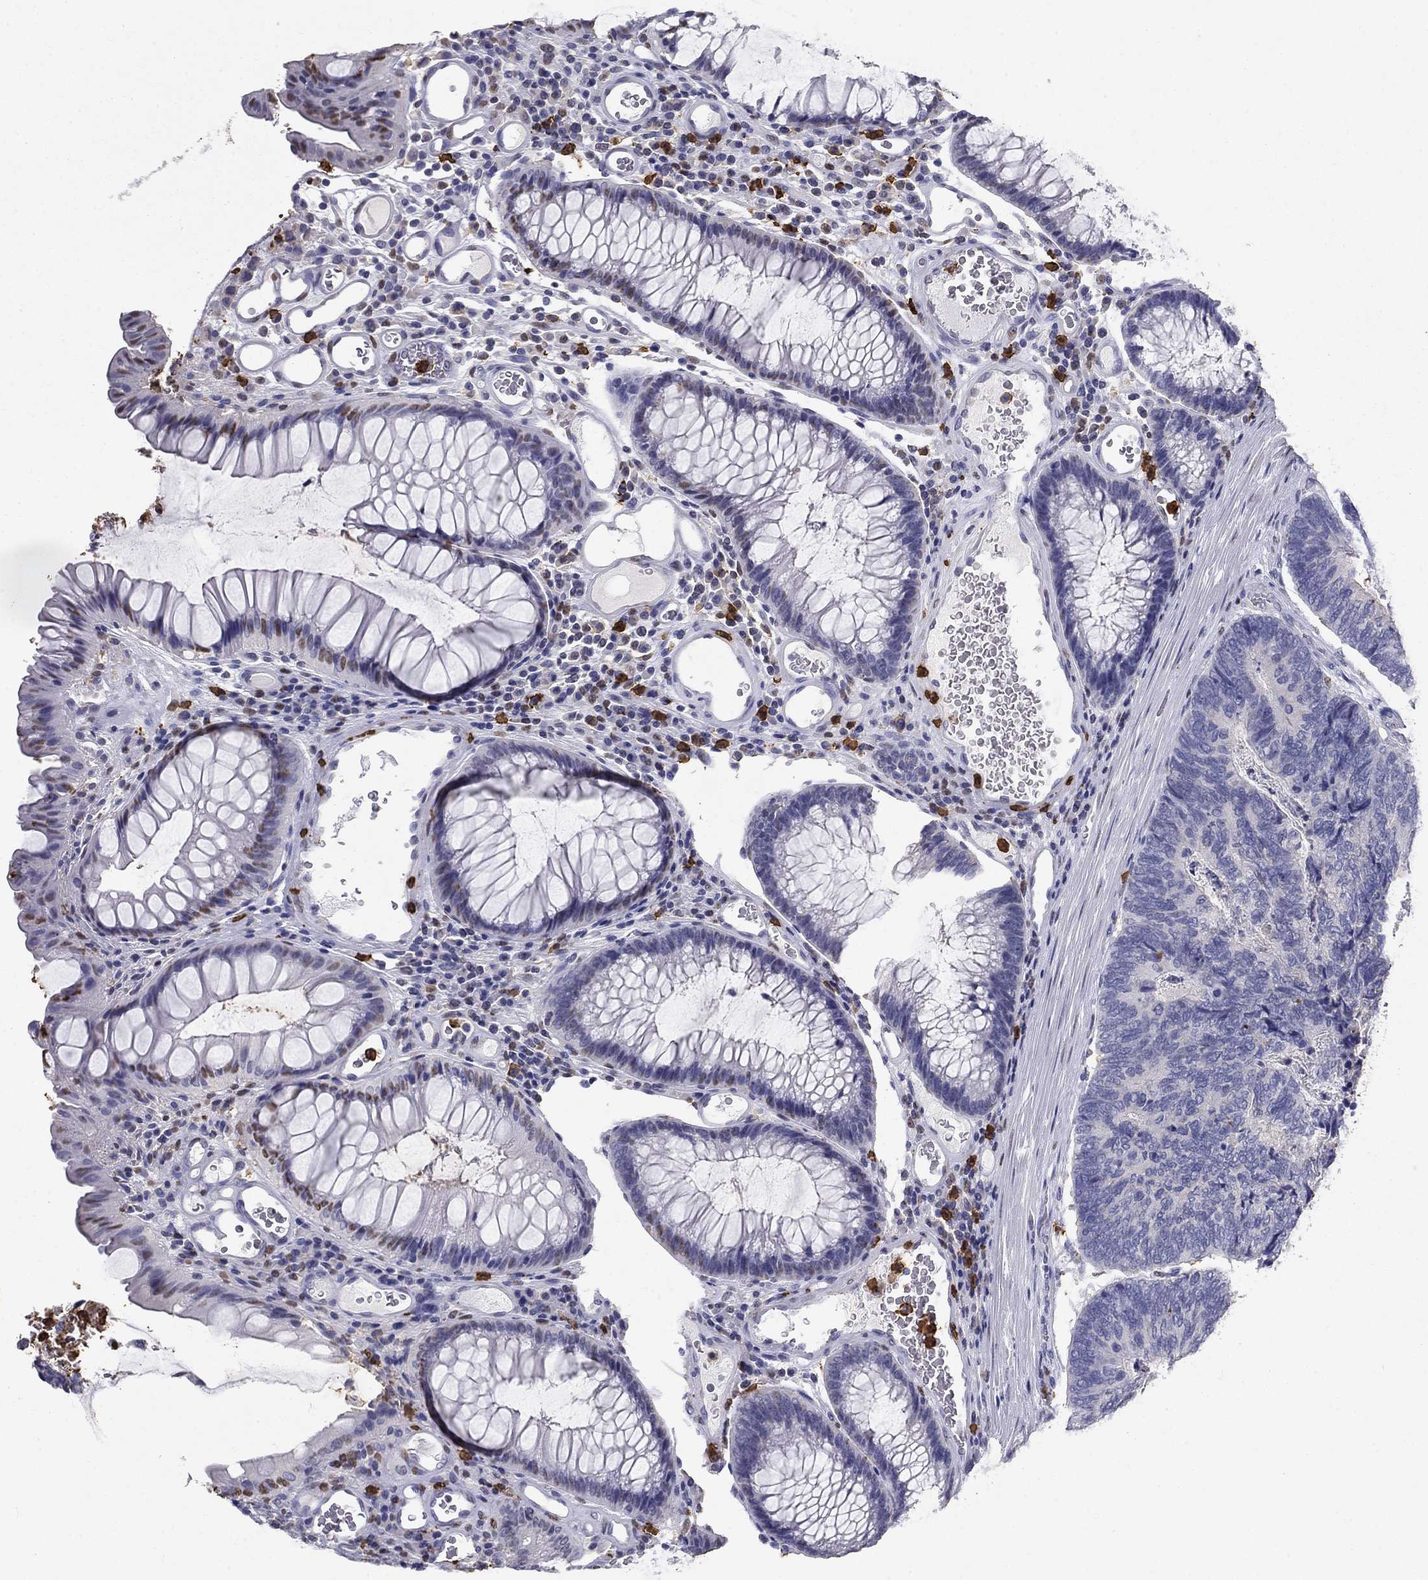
{"staining": {"intensity": "negative", "quantity": "none", "location": "none"}, "tissue": "colorectal cancer", "cell_type": "Tumor cells", "image_type": "cancer", "snomed": [{"axis": "morphology", "description": "Adenocarcinoma, NOS"}, {"axis": "topography", "description": "Colon"}], "caption": "An image of colorectal cancer stained for a protein exhibits no brown staining in tumor cells. The staining is performed using DAB (3,3'-diaminobenzidine) brown chromogen with nuclei counter-stained in using hematoxylin.", "gene": "IGSF8", "patient": {"sex": "female", "age": 67}}